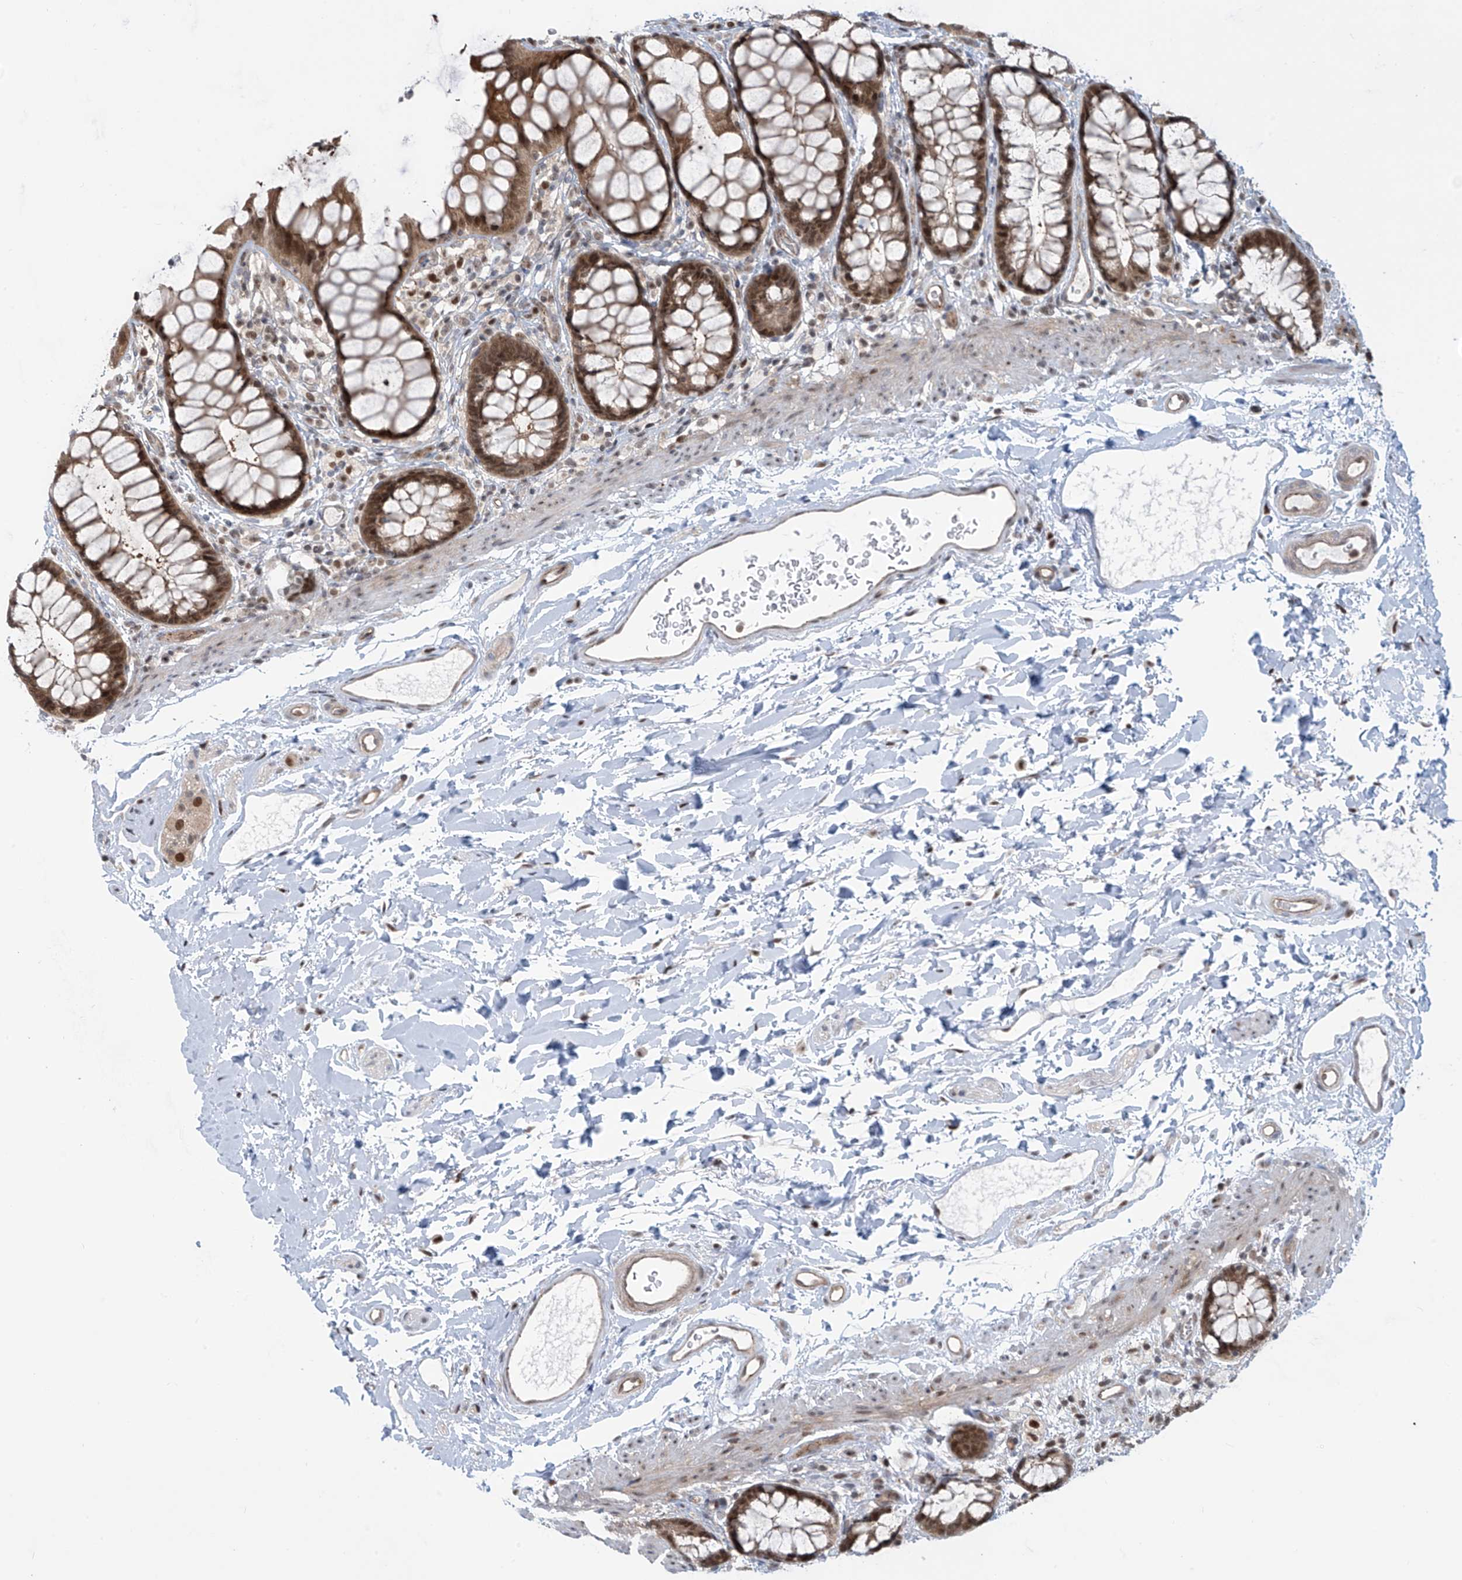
{"staining": {"intensity": "moderate", "quantity": ">75%", "location": "cytoplasmic/membranous,nuclear"}, "tissue": "rectum", "cell_type": "Glandular cells", "image_type": "normal", "snomed": [{"axis": "morphology", "description": "Normal tissue, NOS"}, {"axis": "topography", "description": "Rectum"}], "caption": "Rectum stained with a protein marker exhibits moderate staining in glandular cells.", "gene": "LAGE3", "patient": {"sex": "female", "age": 65}}